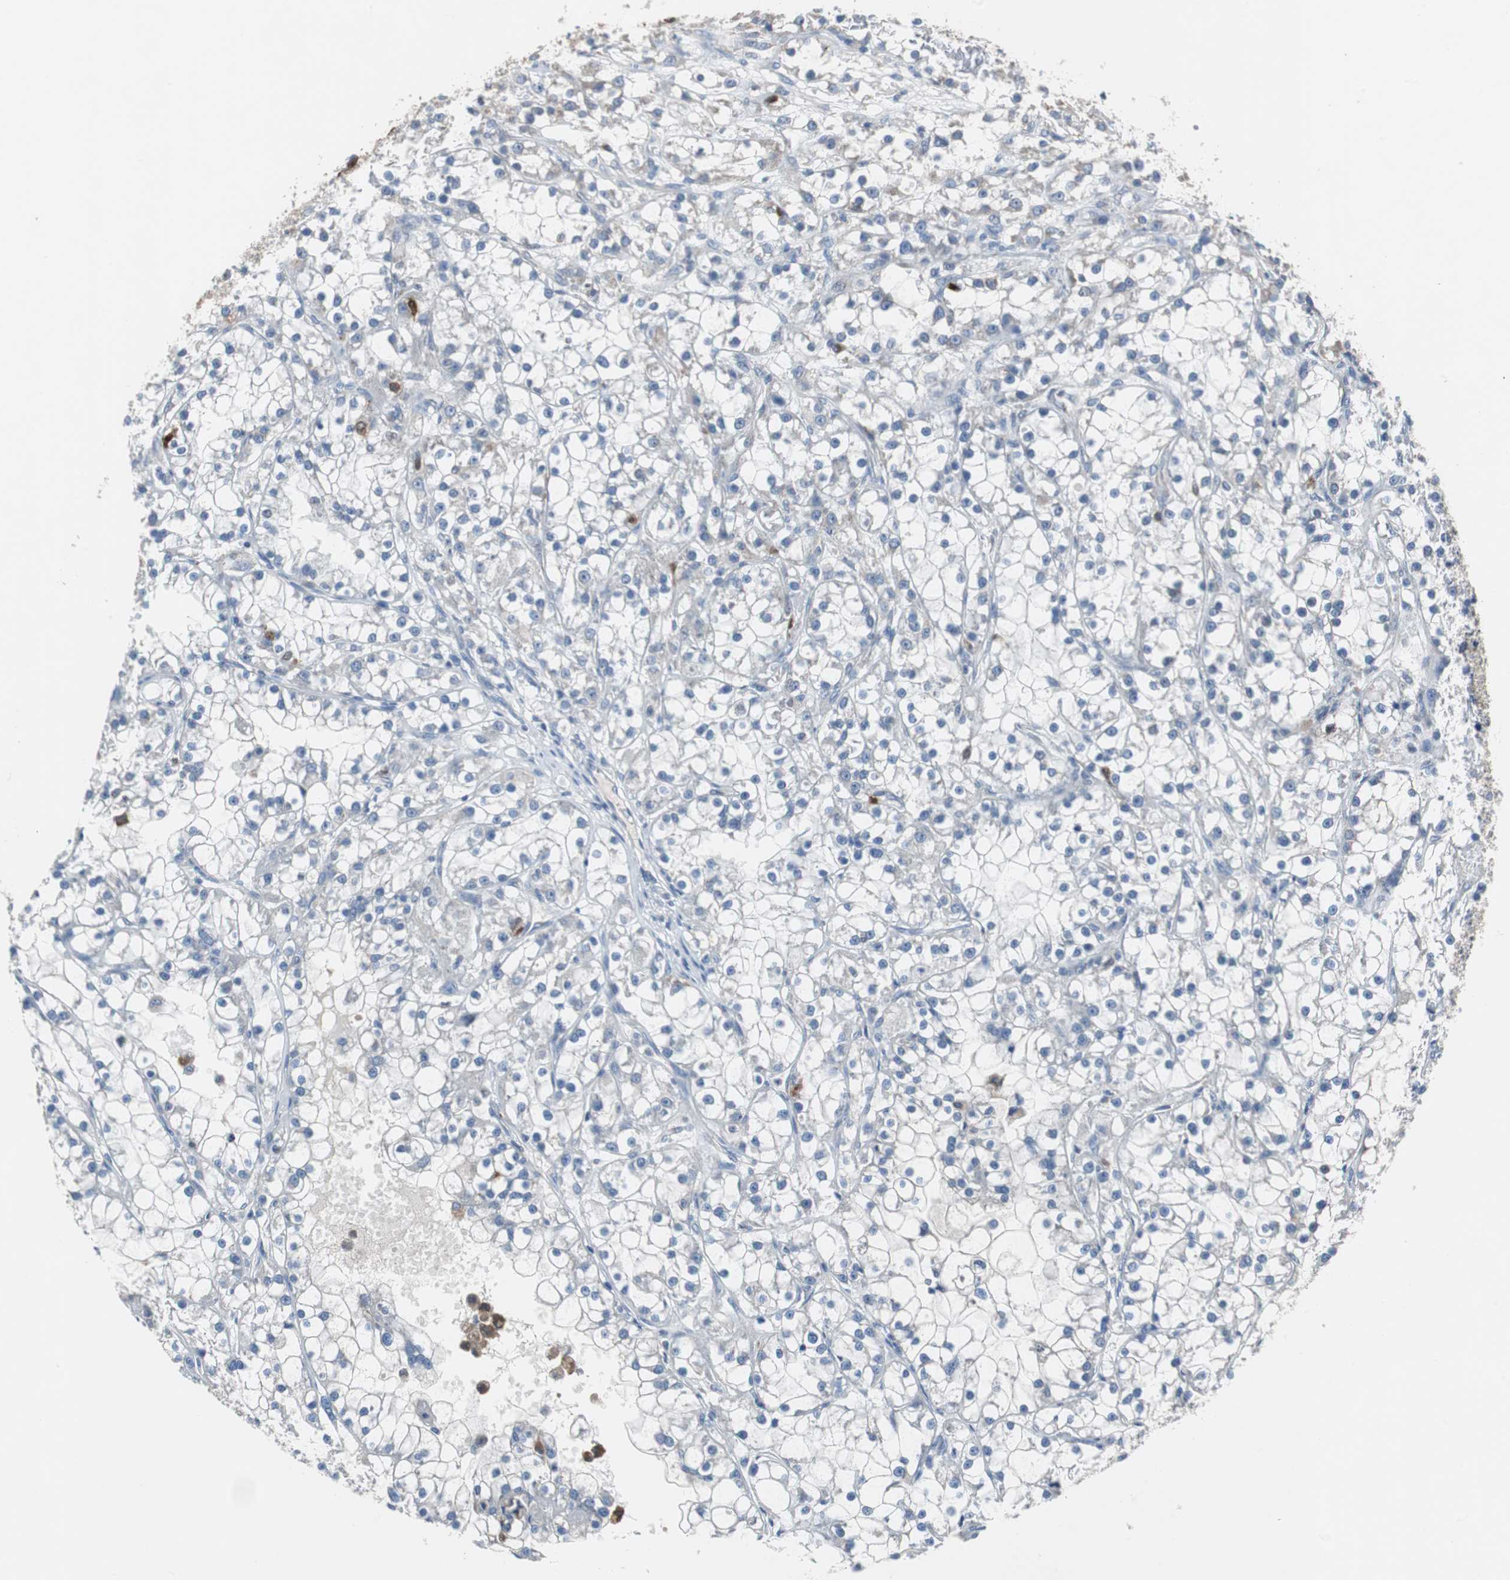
{"staining": {"intensity": "negative", "quantity": "none", "location": "none"}, "tissue": "renal cancer", "cell_type": "Tumor cells", "image_type": "cancer", "snomed": [{"axis": "morphology", "description": "Adenocarcinoma, NOS"}, {"axis": "topography", "description": "Kidney"}], "caption": "Tumor cells show no significant positivity in adenocarcinoma (renal).", "gene": "CALB2", "patient": {"sex": "female", "age": 52}}